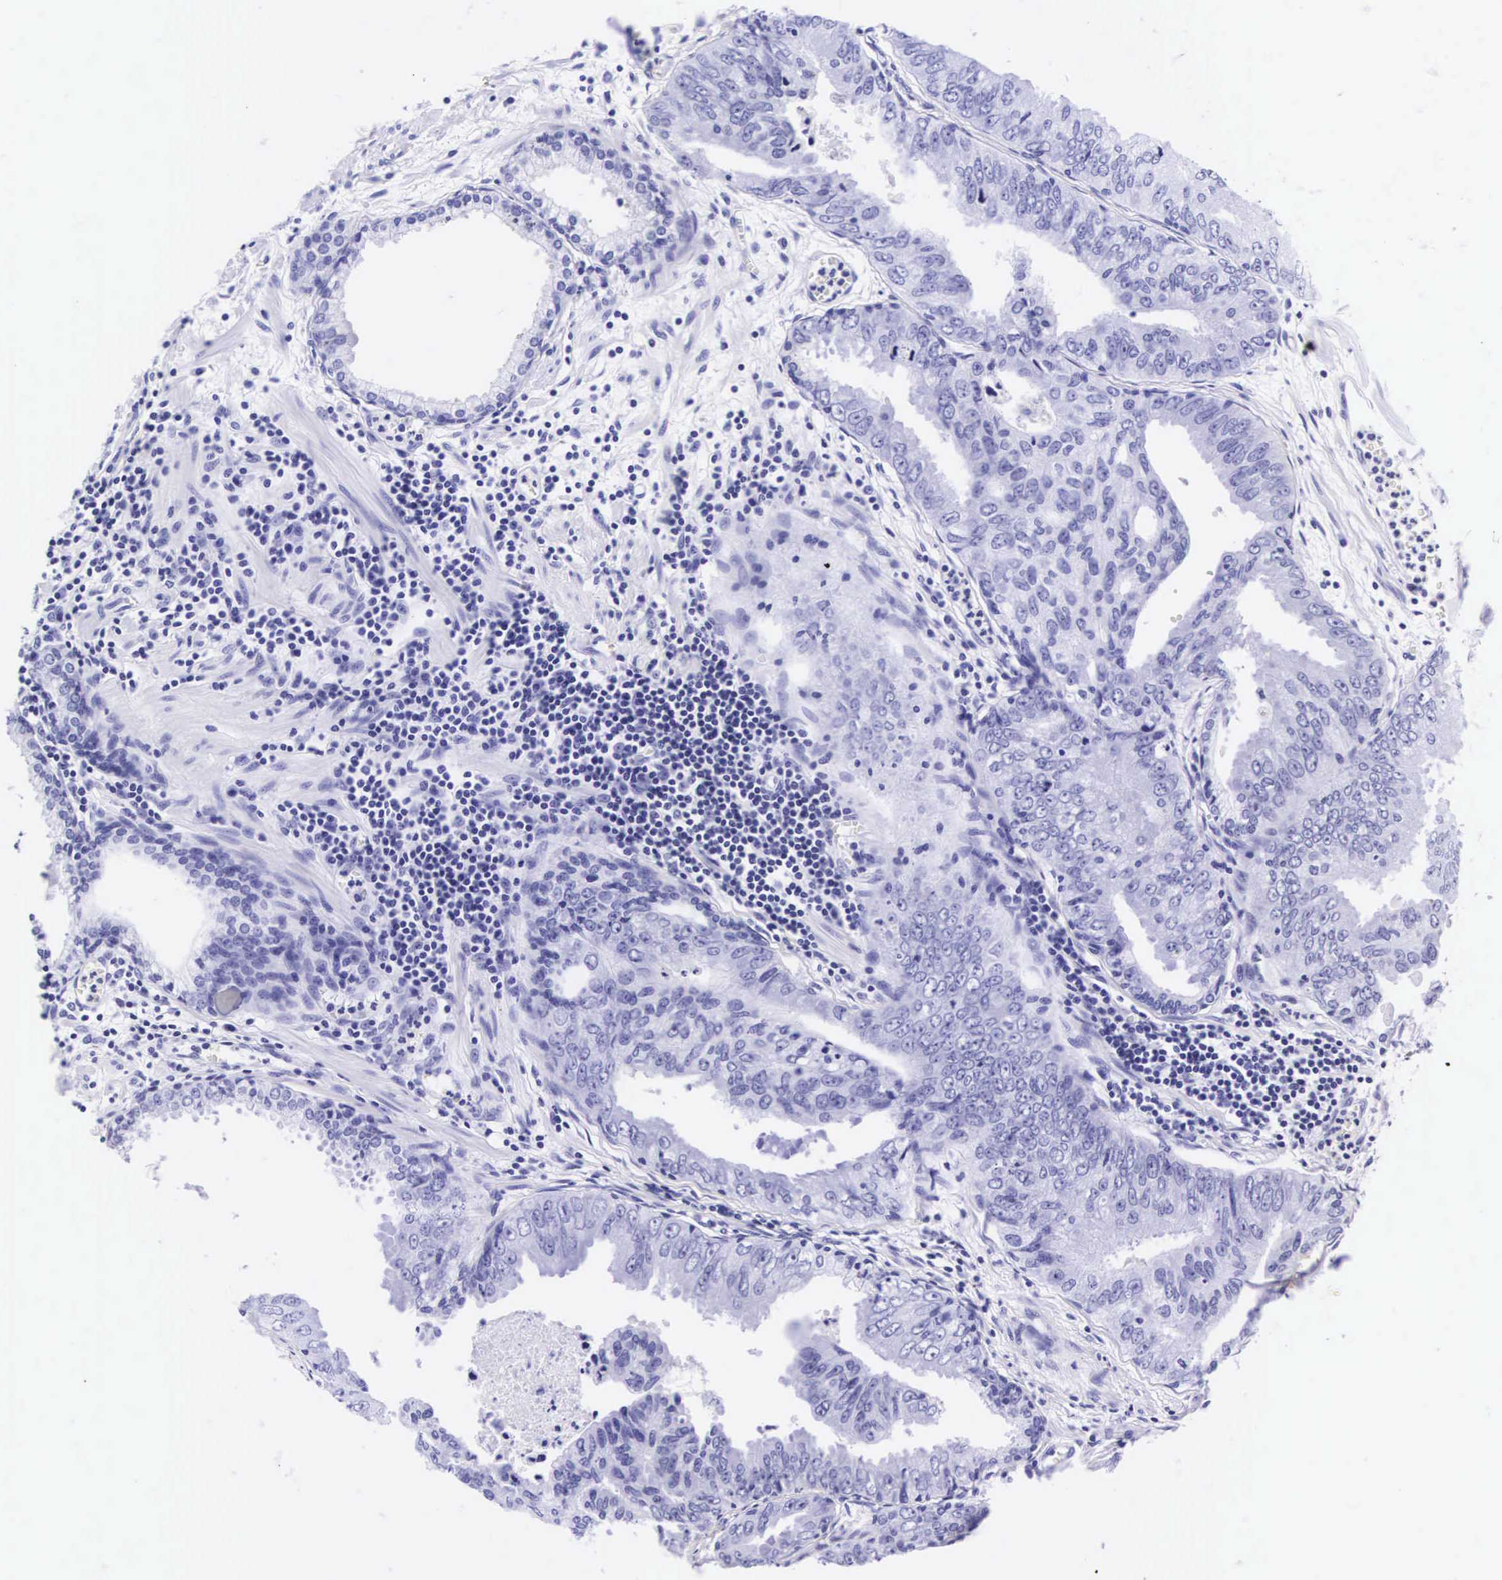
{"staining": {"intensity": "negative", "quantity": "none", "location": "none"}, "tissue": "prostate cancer", "cell_type": "Tumor cells", "image_type": "cancer", "snomed": [{"axis": "morphology", "description": "Adenocarcinoma, High grade"}, {"axis": "topography", "description": "Prostate"}], "caption": "Protein analysis of prostate cancer (adenocarcinoma (high-grade)) displays no significant expression in tumor cells.", "gene": "CD1A", "patient": {"sex": "male", "age": 56}}